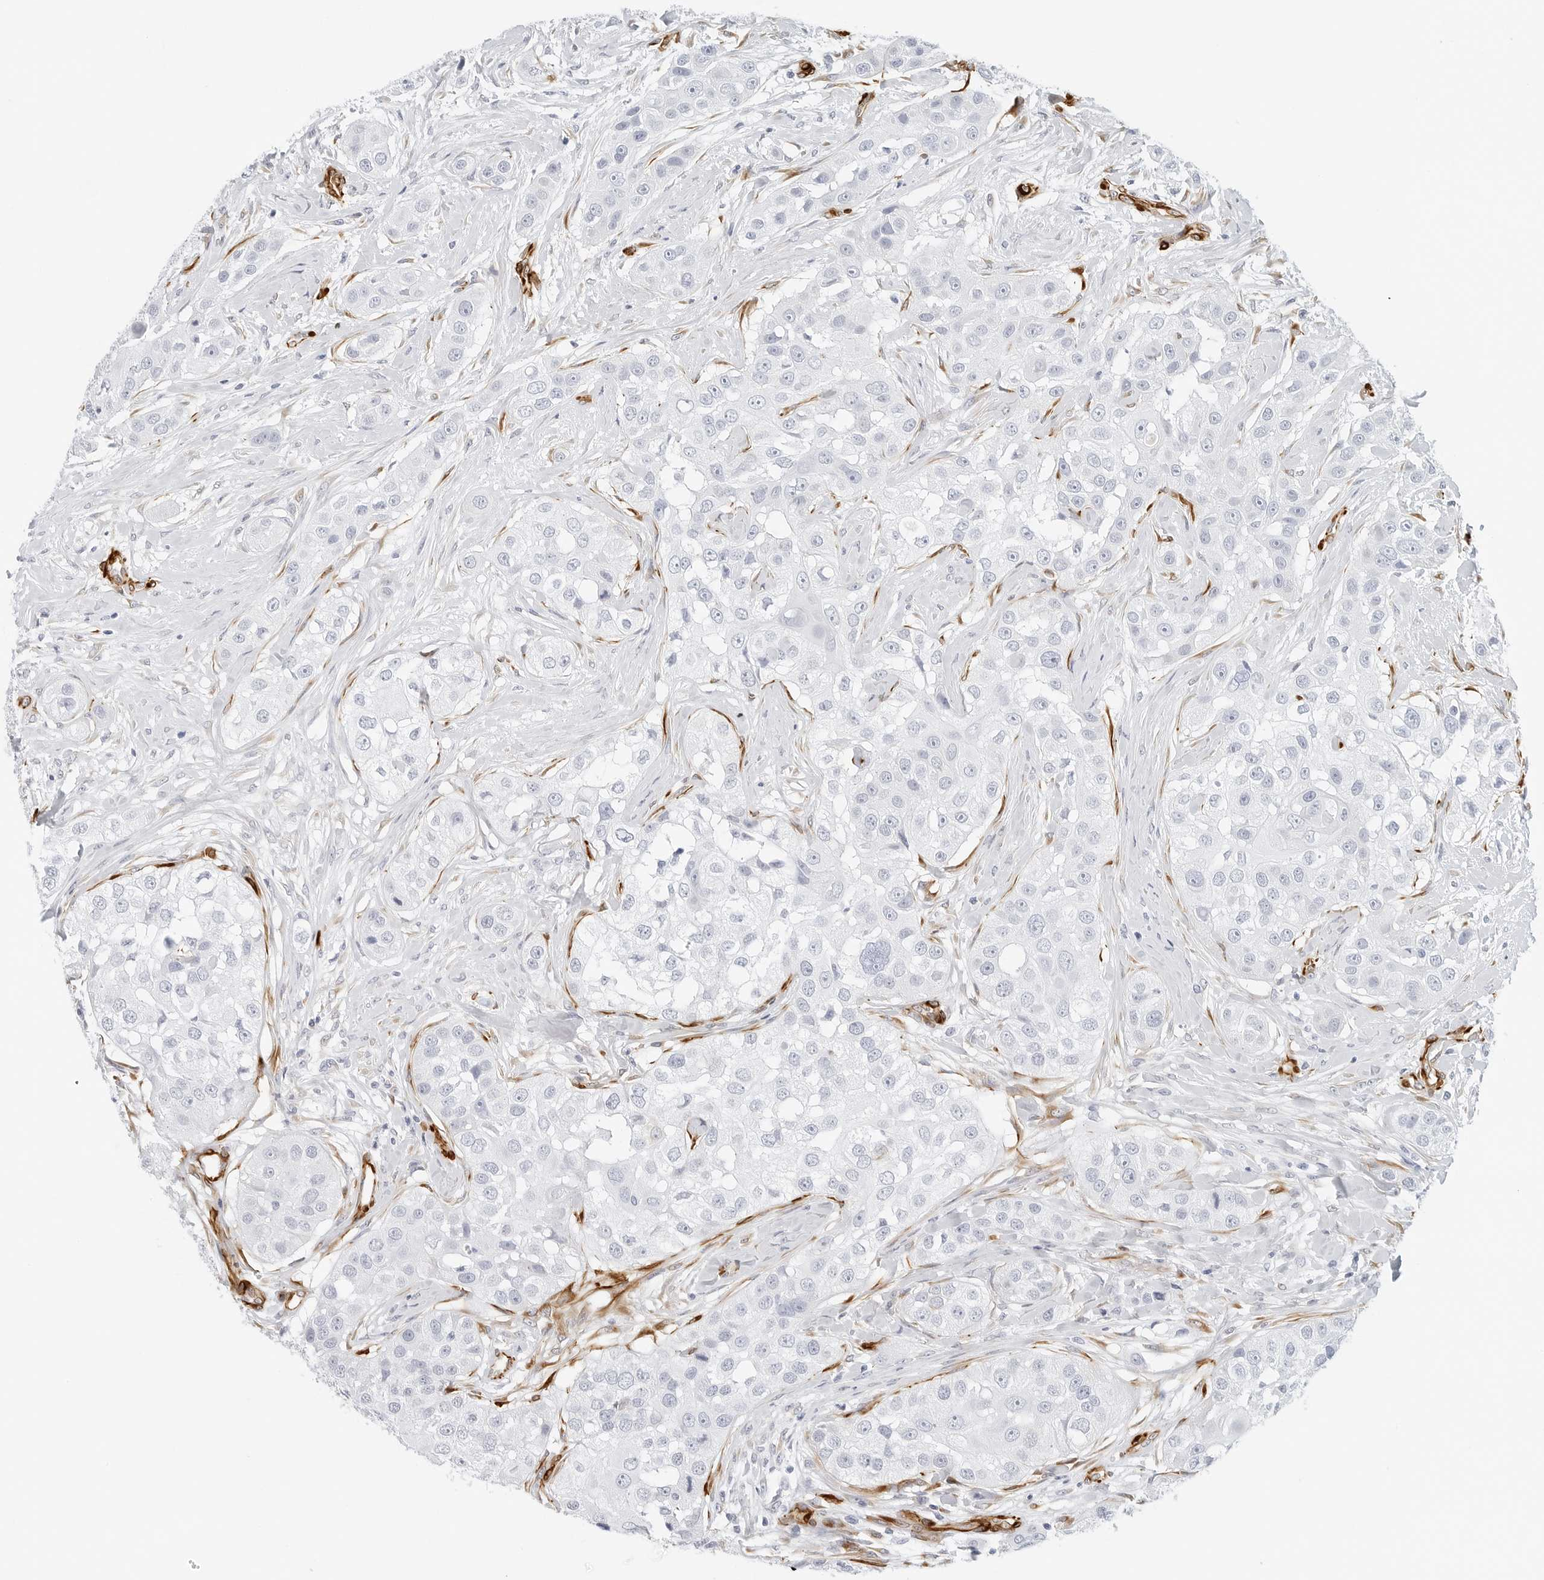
{"staining": {"intensity": "negative", "quantity": "none", "location": "none"}, "tissue": "head and neck cancer", "cell_type": "Tumor cells", "image_type": "cancer", "snomed": [{"axis": "morphology", "description": "Normal tissue, NOS"}, {"axis": "morphology", "description": "Squamous cell carcinoma, NOS"}, {"axis": "topography", "description": "Skeletal muscle"}, {"axis": "topography", "description": "Head-Neck"}], "caption": "This is a histopathology image of immunohistochemistry (IHC) staining of head and neck cancer (squamous cell carcinoma), which shows no staining in tumor cells.", "gene": "NES", "patient": {"sex": "male", "age": 51}}